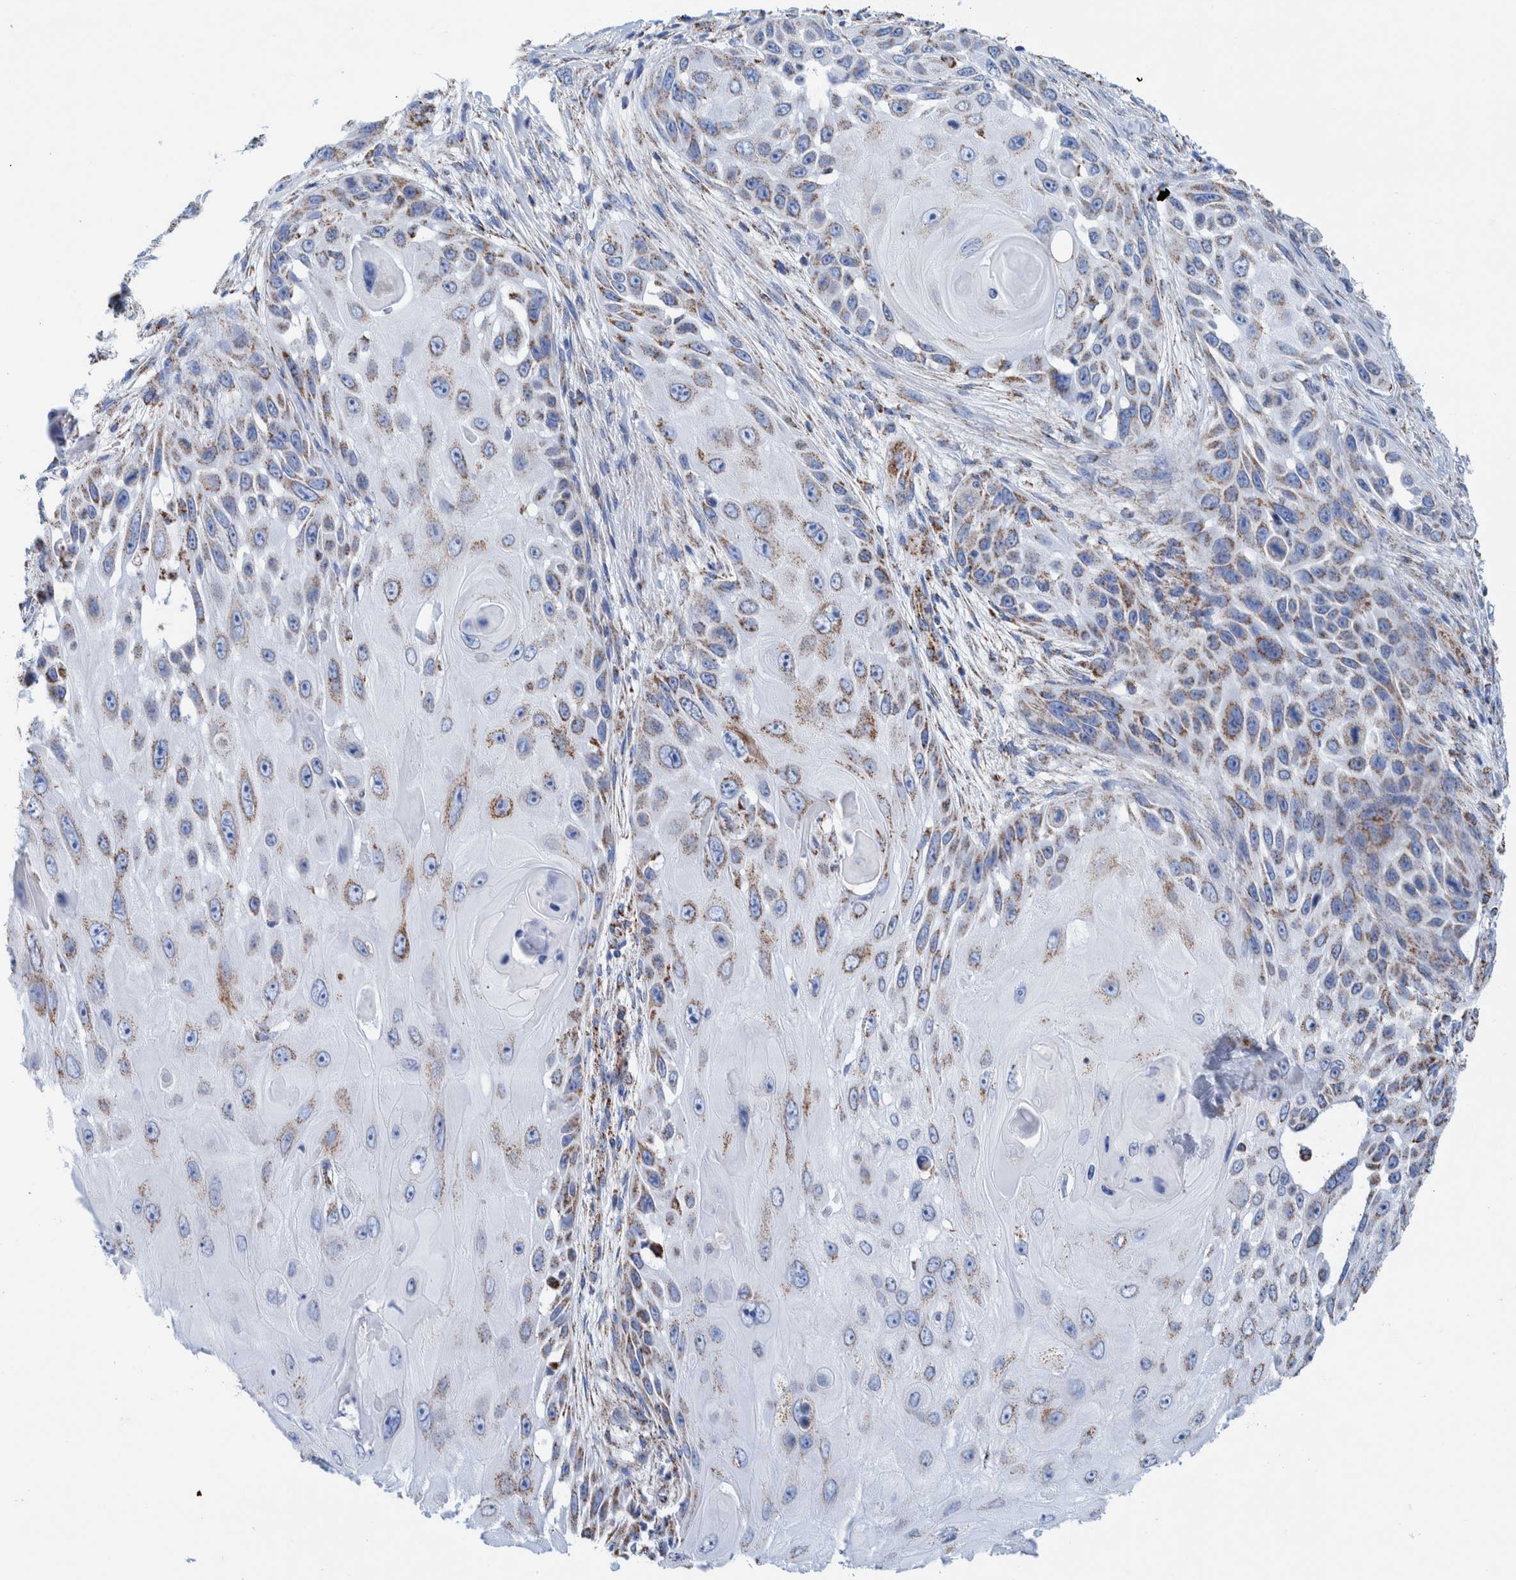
{"staining": {"intensity": "weak", "quantity": "25%-75%", "location": "cytoplasmic/membranous"}, "tissue": "skin cancer", "cell_type": "Tumor cells", "image_type": "cancer", "snomed": [{"axis": "morphology", "description": "Squamous cell carcinoma, NOS"}, {"axis": "topography", "description": "Skin"}], "caption": "High-magnification brightfield microscopy of skin cancer (squamous cell carcinoma) stained with DAB (3,3'-diaminobenzidine) (brown) and counterstained with hematoxylin (blue). tumor cells exhibit weak cytoplasmic/membranous staining is seen in approximately25%-75% of cells. (DAB (3,3'-diaminobenzidine) = brown stain, brightfield microscopy at high magnification).", "gene": "DECR1", "patient": {"sex": "female", "age": 44}}